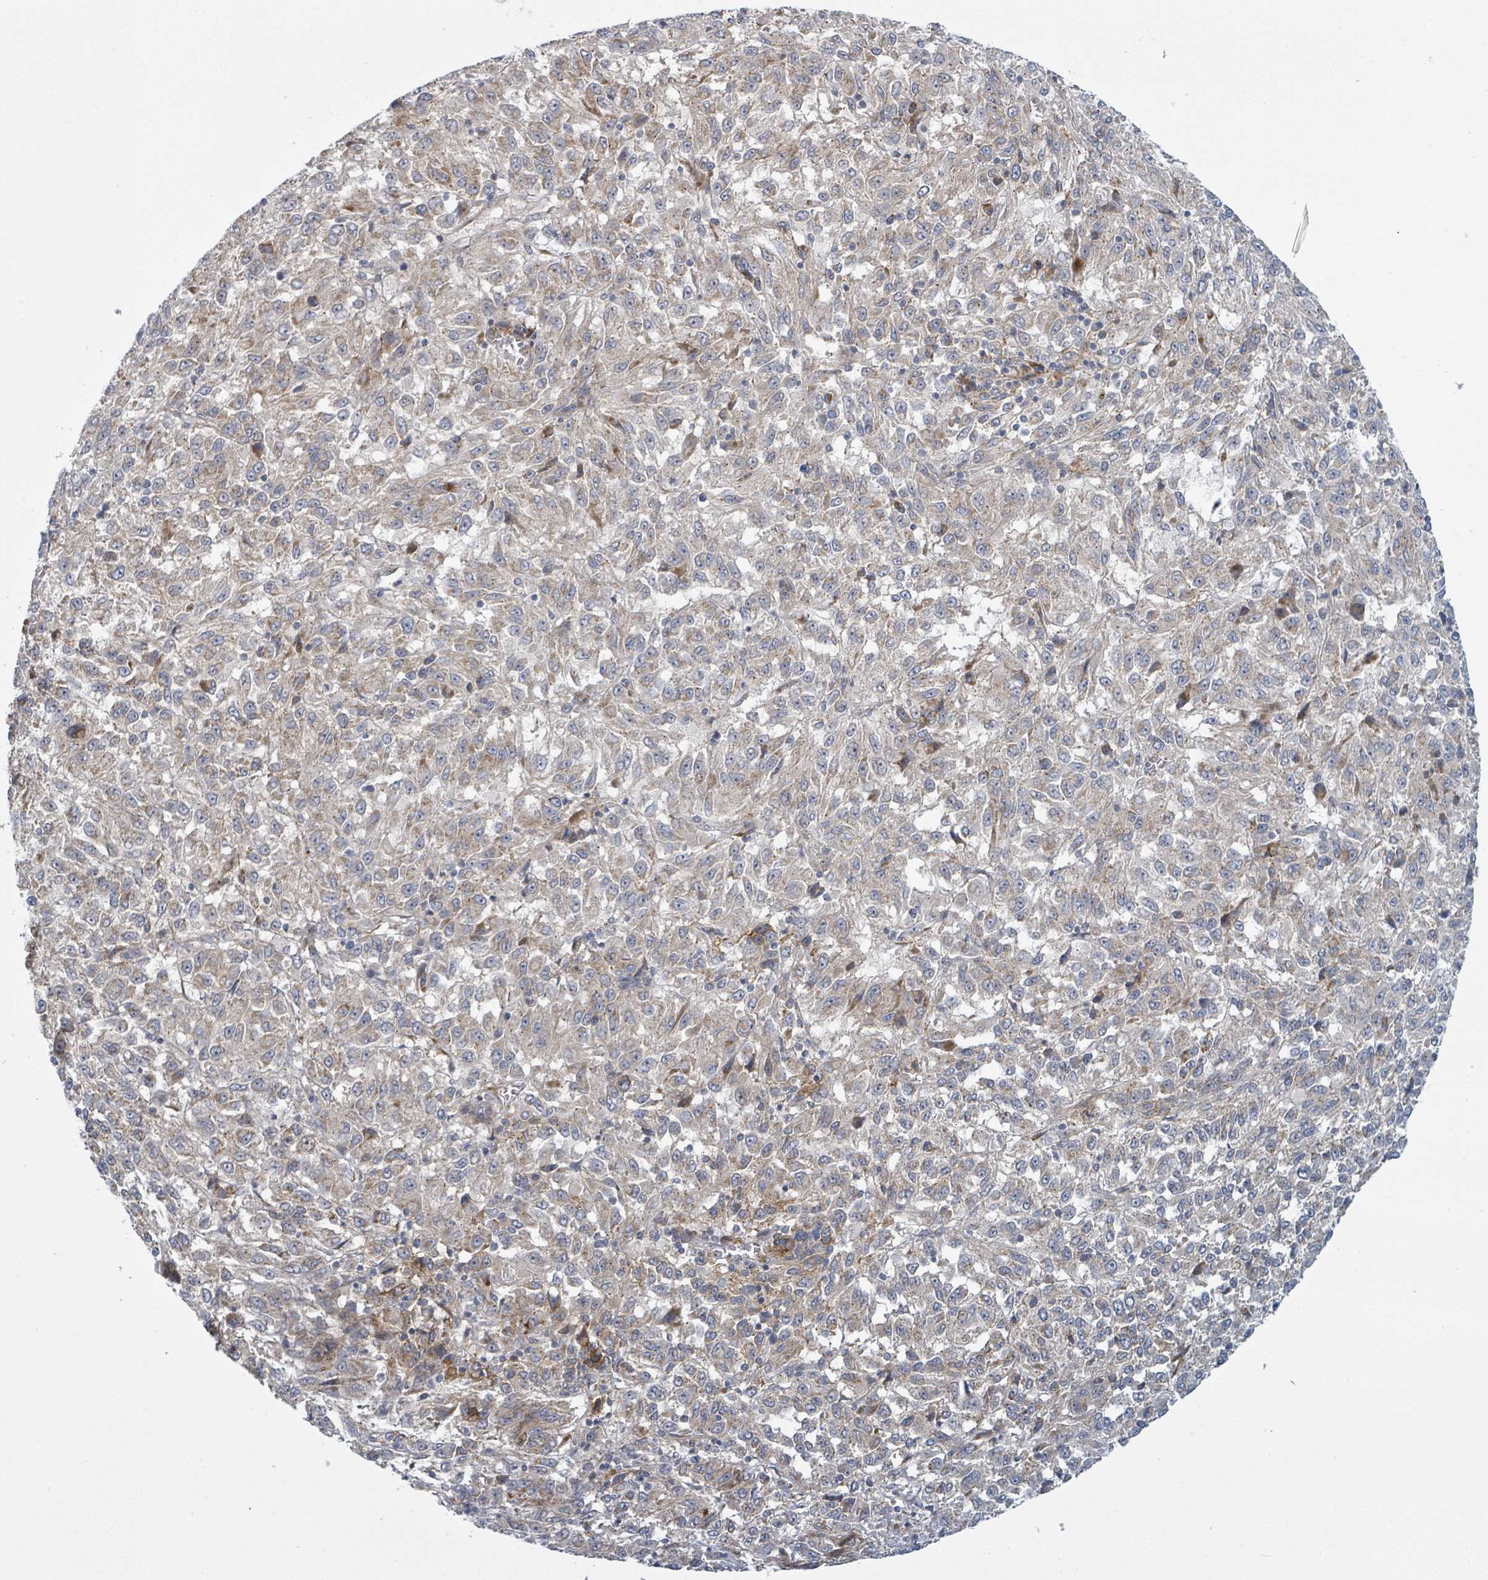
{"staining": {"intensity": "weak", "quantity": "25%-75%", "location": "cytoplasmic/membranous"}, "tissue": "melanoma", "cell_type": "Tumor cells", "image_type": "cancer", "snomed": [{"axis": "morphology", "description": "Malignant melanoma, Metastatic site"}, {"axis": "topography", "description": "Lung"}], "caption": "Weak cytoplasmic/membranous expression for a protein is present in about 25%-75% of tumor cells of malignant melanoma (metastatic site) using IHC.", "gene": "COL5A3", "patient": {"sex": "male", "age": 64}}